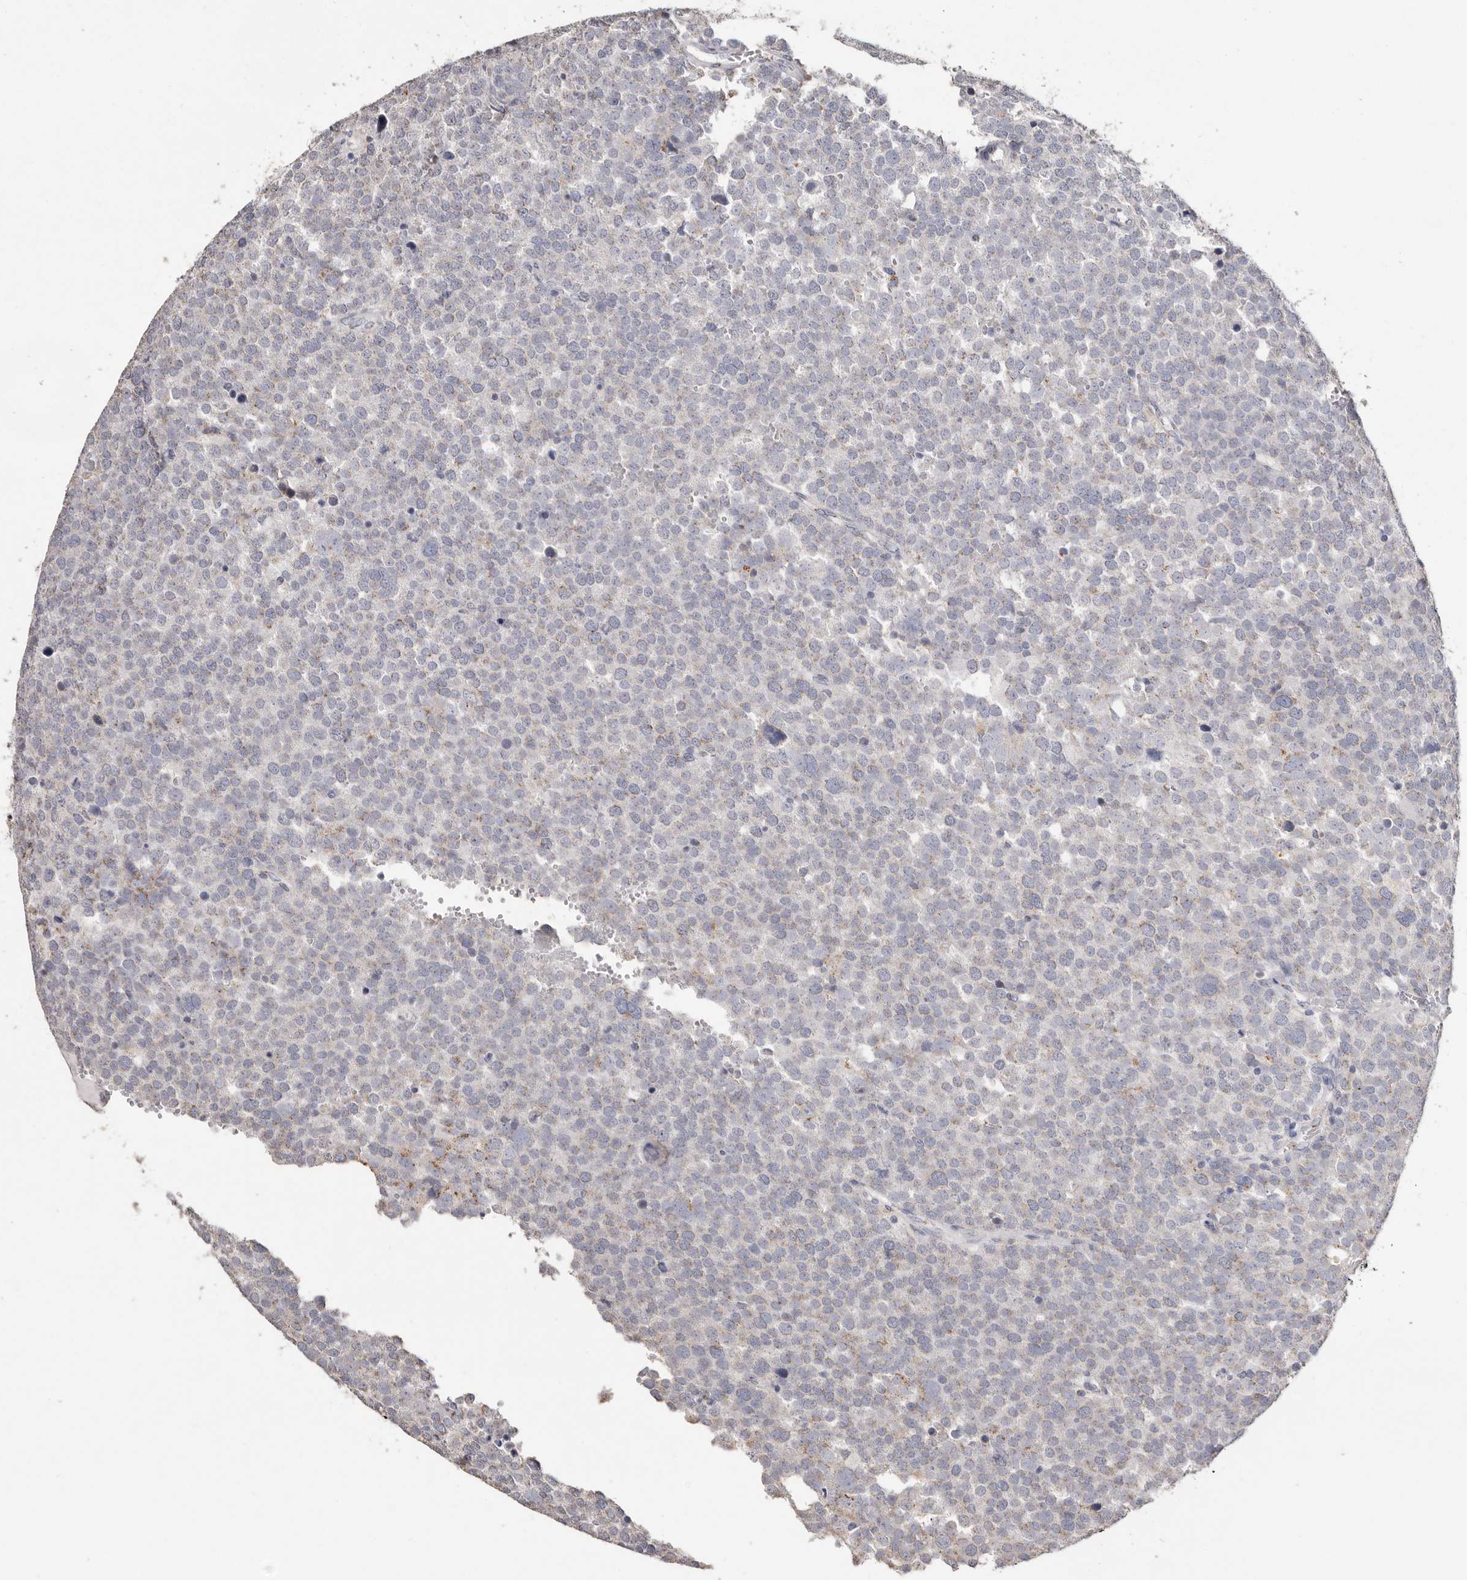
{"staining": {"intensity": "negative", "quantity": "none", "location": "none"}, "tissue": "testis cancer", "cell_type": "Tumor cells", "image_type": "cancer", "snomed": [{"axis": "morphology", "description": "Seminoma, NOS"}, {"axis": "topography", "description": "Testis"}], "caption": "This is a micrograph of immunohistochemistry (IHC) staining of testis seminoma, which shows no staining in tumor cells. (Immunohistochemistry (ihc), brightfield microscopy, high magnification).", "gene": "LGALS7B", "patient": {"sex": "male", "age": 71}}